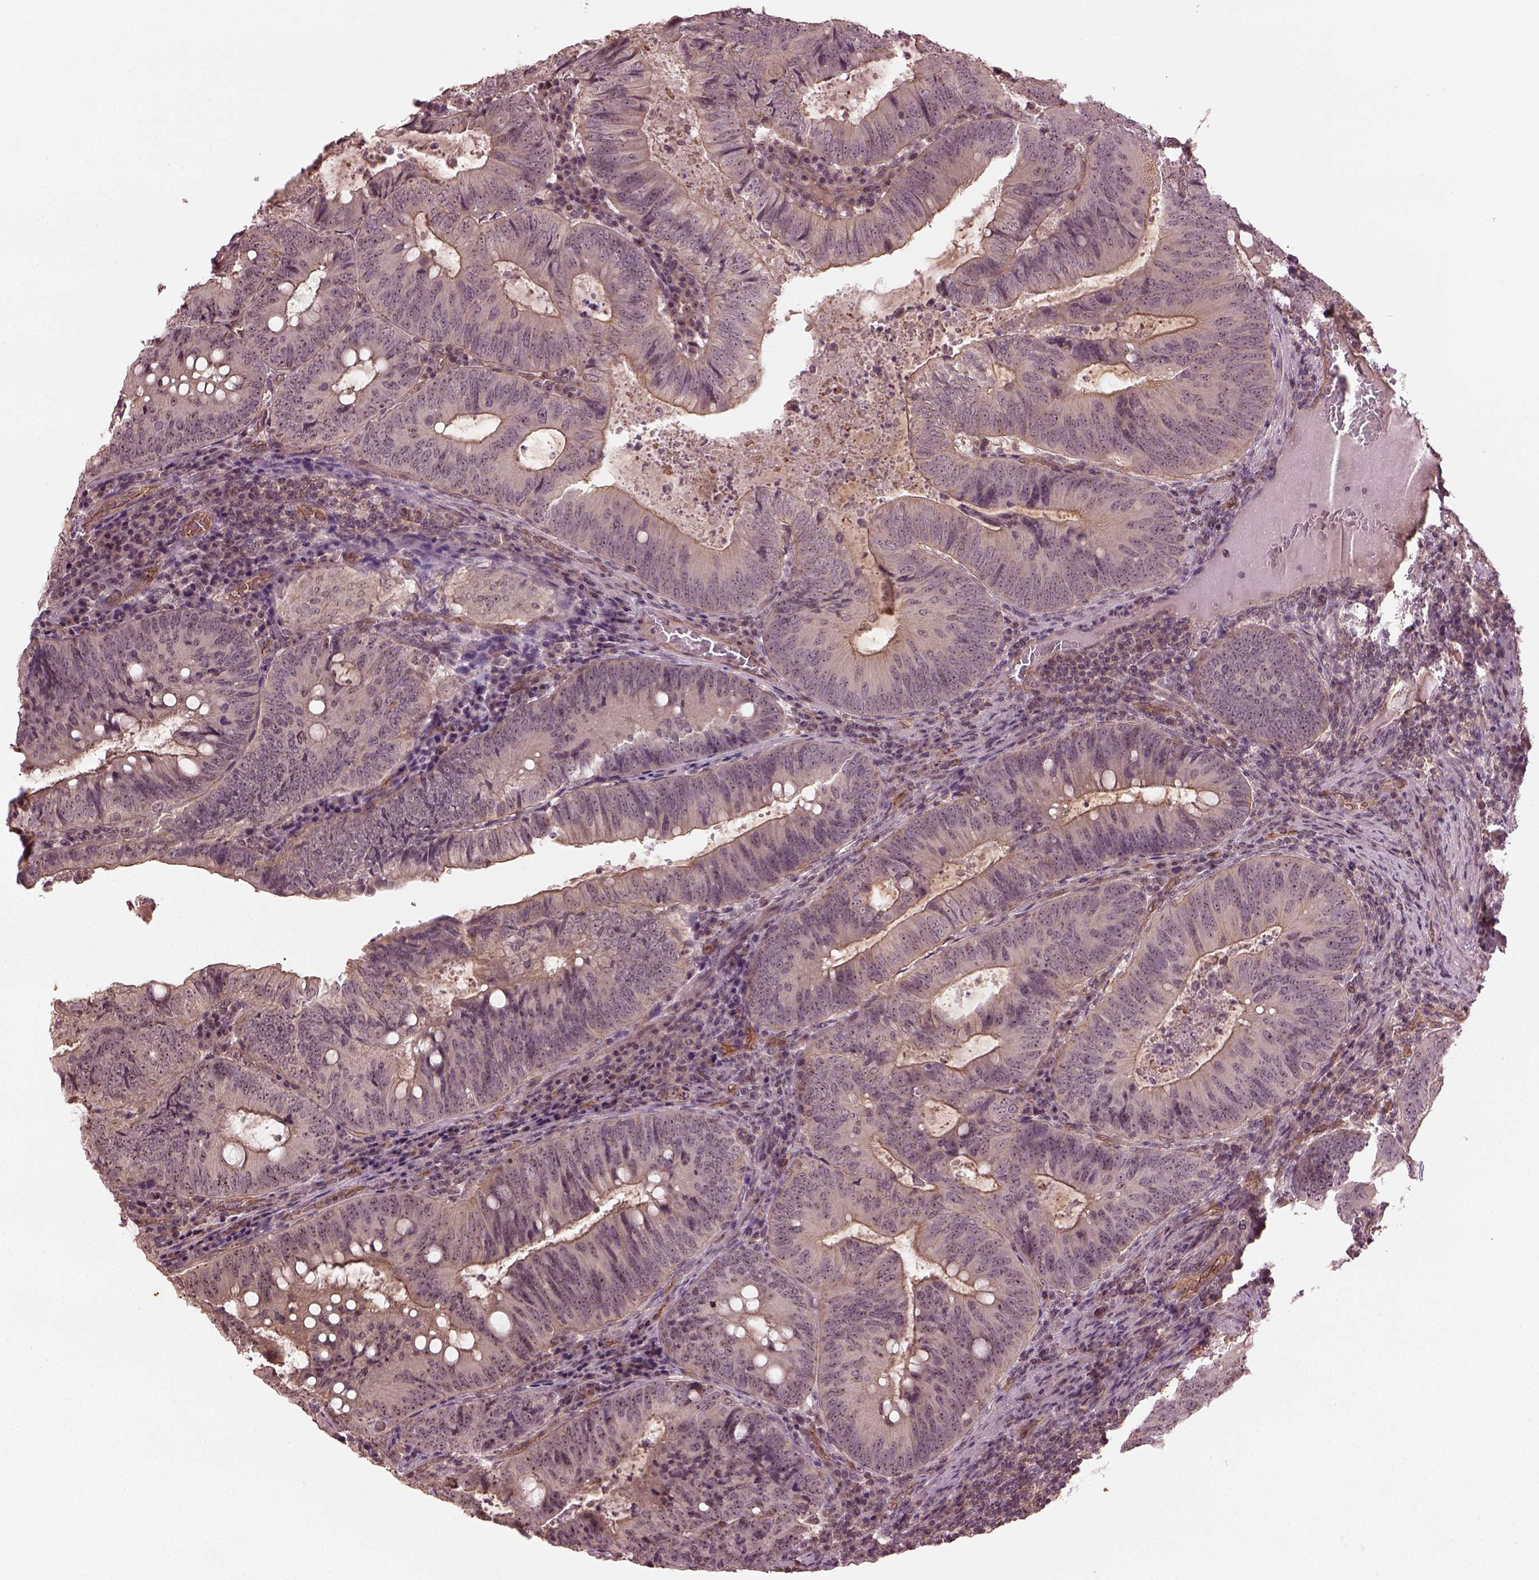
{"staining": {"intensity": "weak", "quantity": "25%-75%", "location": "nuclear"}, "tissue": "colorectal cancer", "cell_type": "Tumor cells", "image_type": "cancer", "snomed": [{"axis": "morphology", "description": "Adenocarcinoma, NOS"}, {"axis": "topography", "description": "Colon"}], "caption": "Human colorectal cancer stained for a protein (brown) displays weak nuclear positive staining in approximately 25%-75% of tumor cells.", "gene": "GNRH1", "patient": {"sex": "male", "age": 67}}